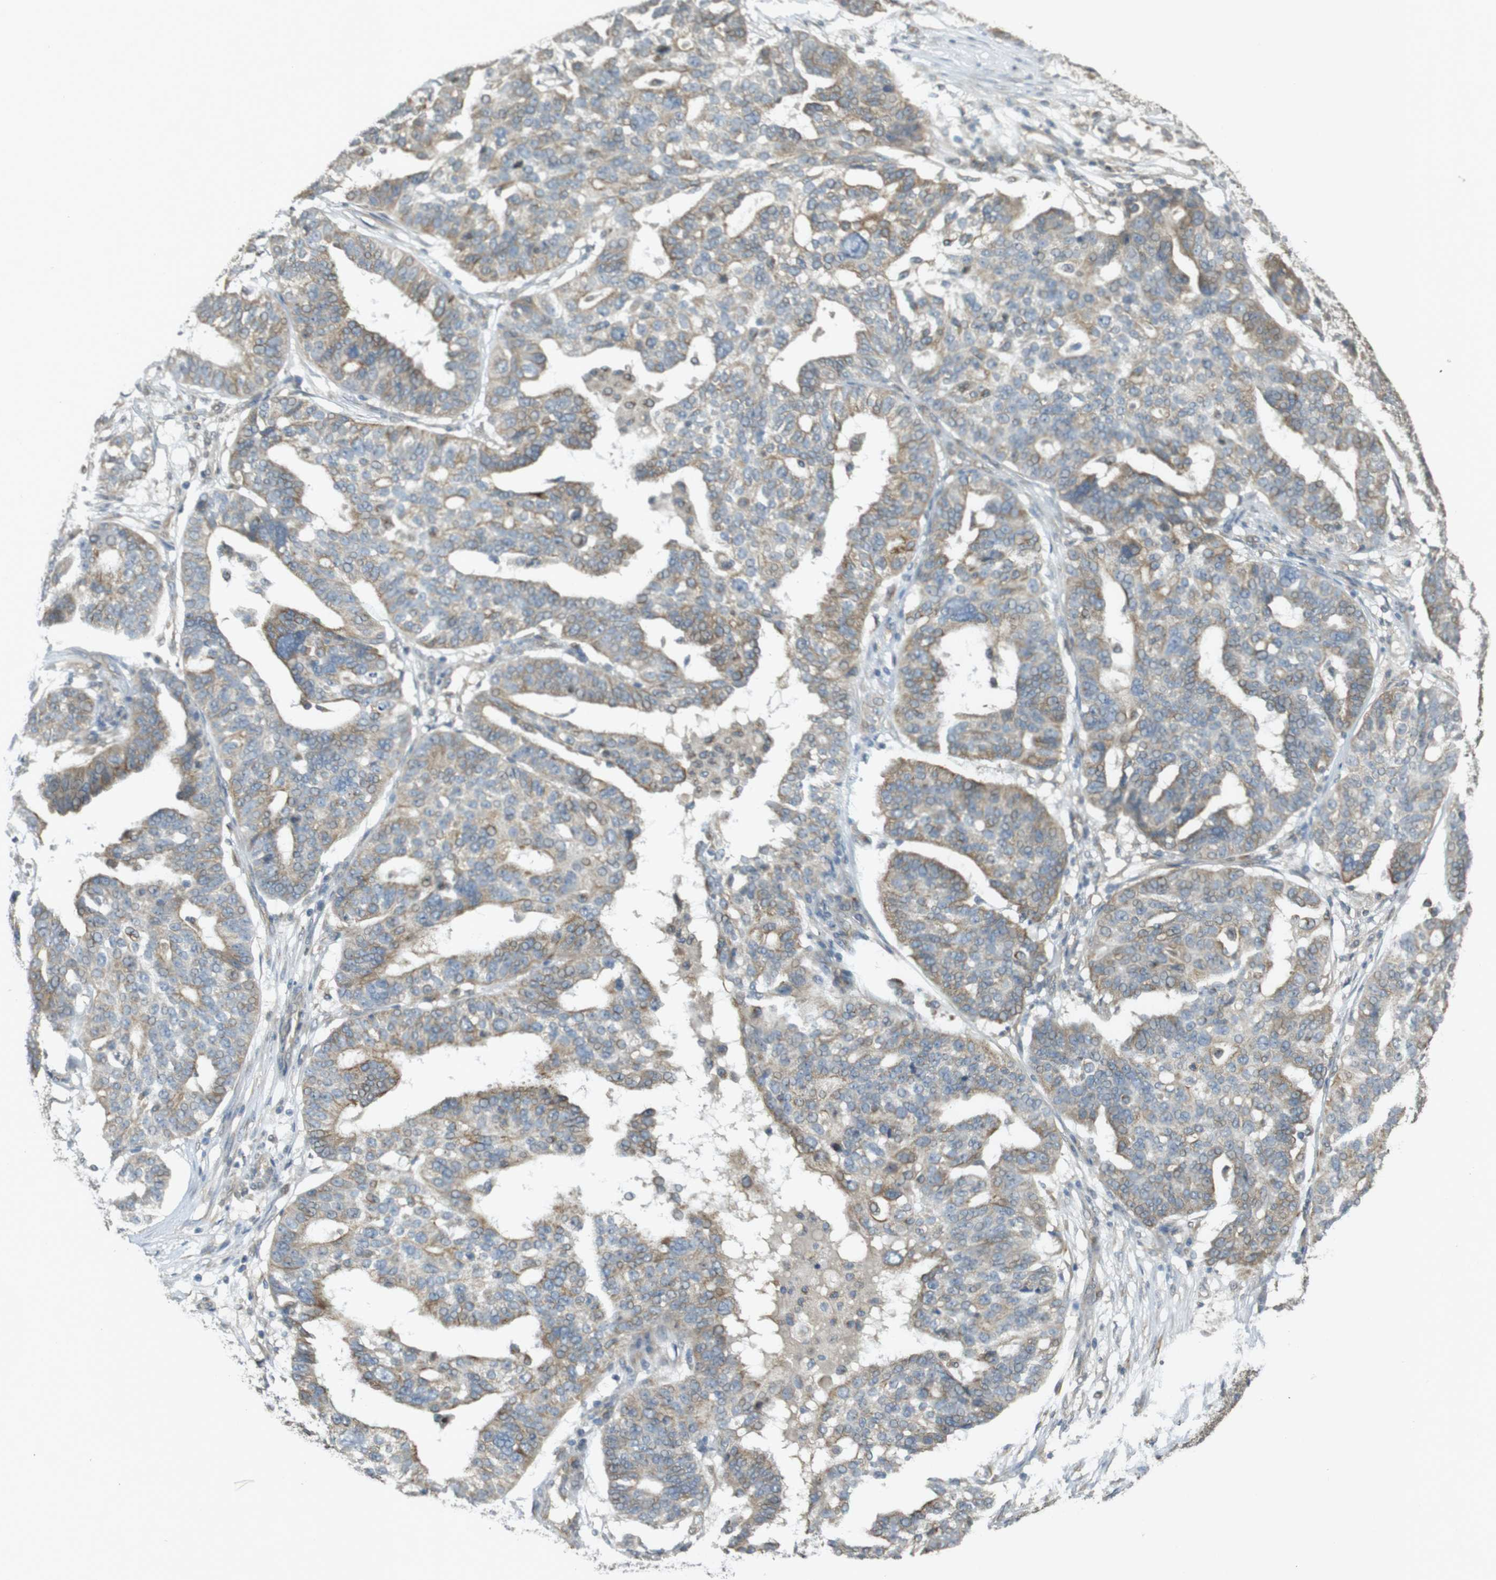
{"staining": {"intensity": "moderate", "quantity": "25%-75%", "location": "cytoplasmic/membranous"}, "tissue": "ovarian cancer", "cell_type": "Tumor cells", "image_type": "cancer", "snomed": [{"axis": "morphology", "description": "Cystadenocarcinoma, serous, NOS"}, {"axis": "topography", "description": "Ovary"}], "caption": "Immunohistochemical staining of human ovarian cancer shows moderate cytoplasmic/membranous protein expression in about 25%-75% of tumor cells.", "gene": "KIF5B", "patient": {"sex": "female", "age": 59}}